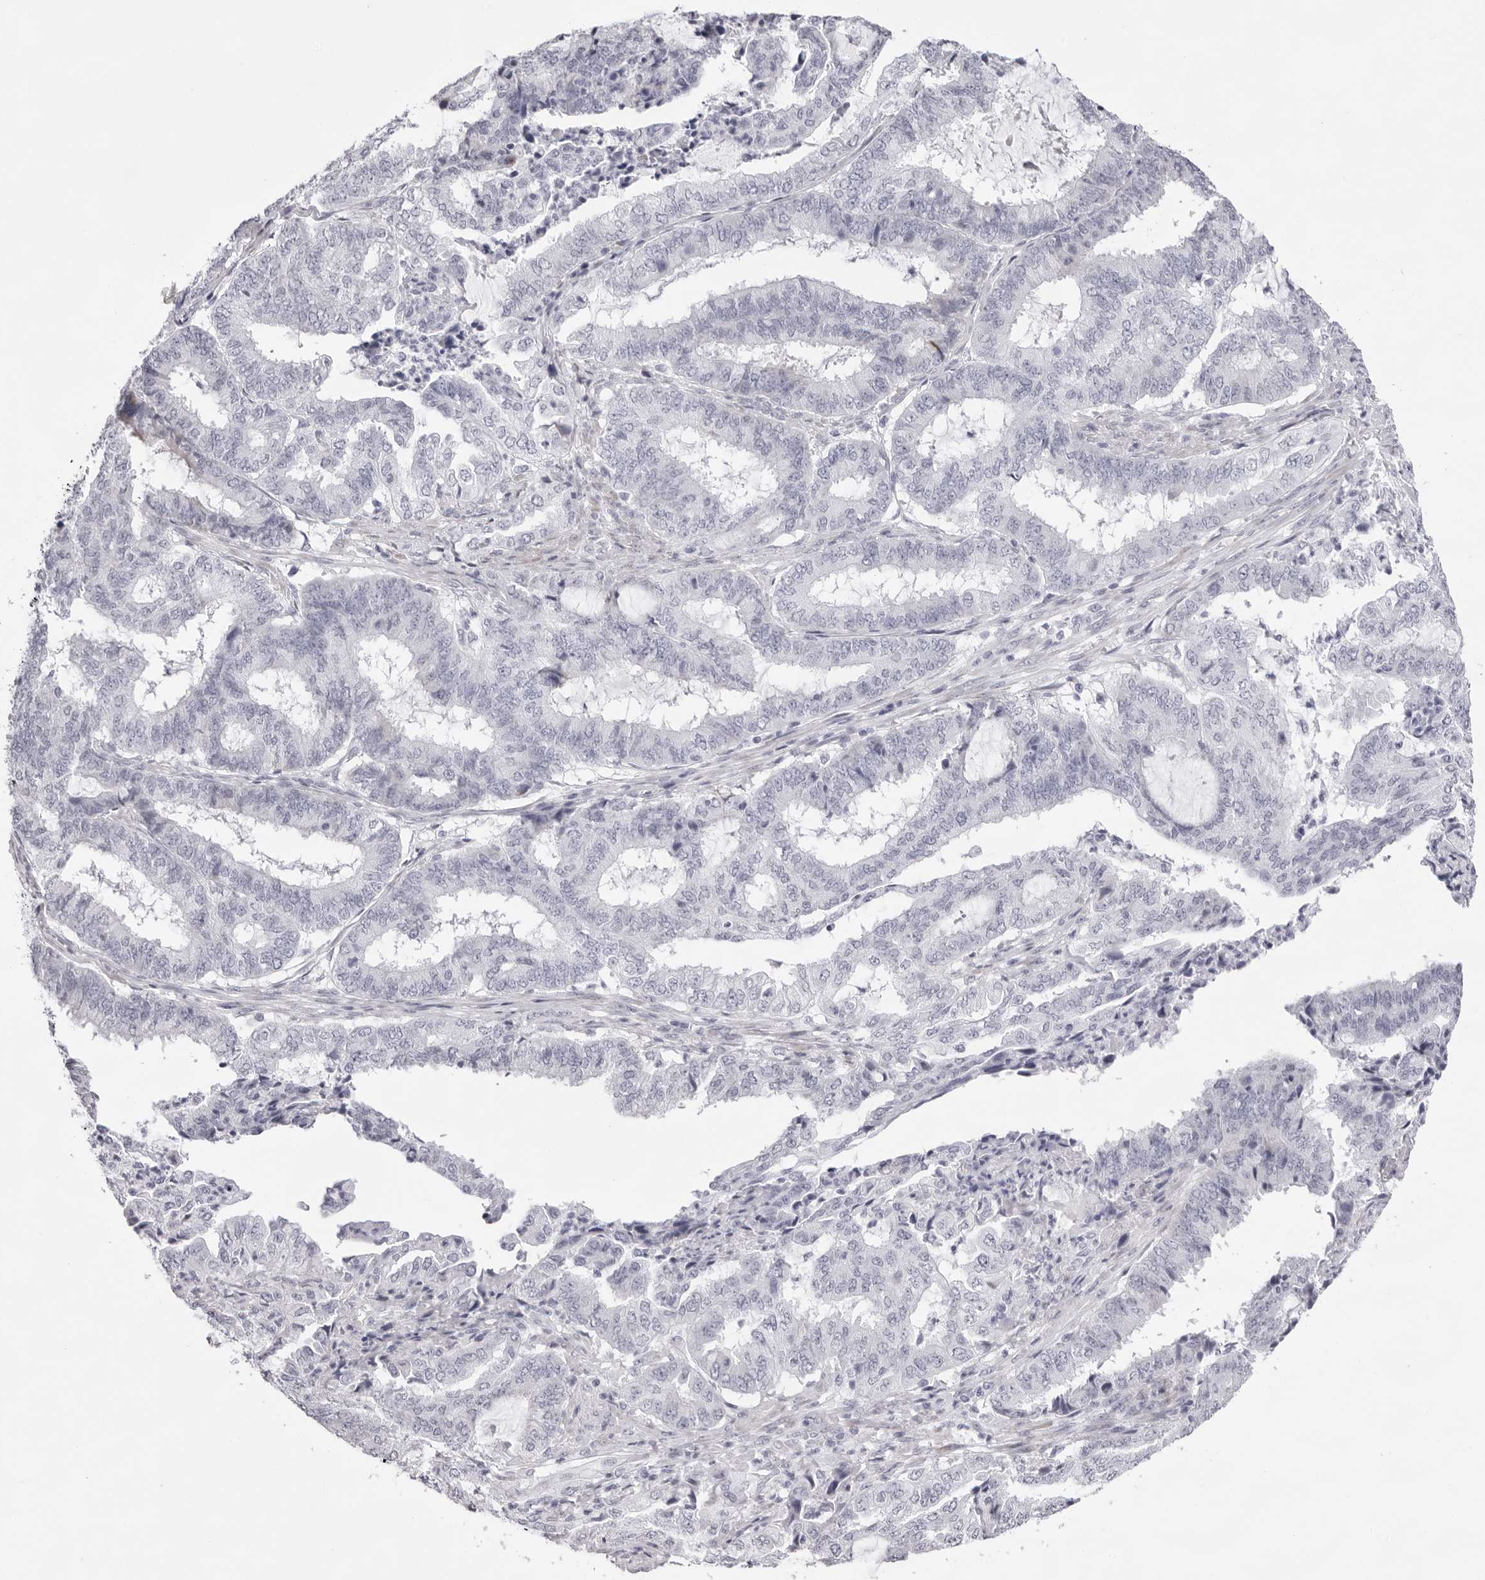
{"staining": {"intensity": "negative", "quantity": "none", "location": "none"}, "tissue": "endometrial cancer", "cell_type": "Tumor cells", "image_type": "cancer", "snomed": [{"axis": "morphology", "description": "Adenocarcinoma, NOS"}, {"axis": "topography", "description": "Endometrium"}], "caption": "High power microscopy image of an immunohistochemistry (IHC) micrograph of endometrial adenocarcinoma, revealing no significant positivity in tumor cells.", "gene": "SMIM2", "patient": {"sex": "female", "age": 51}}